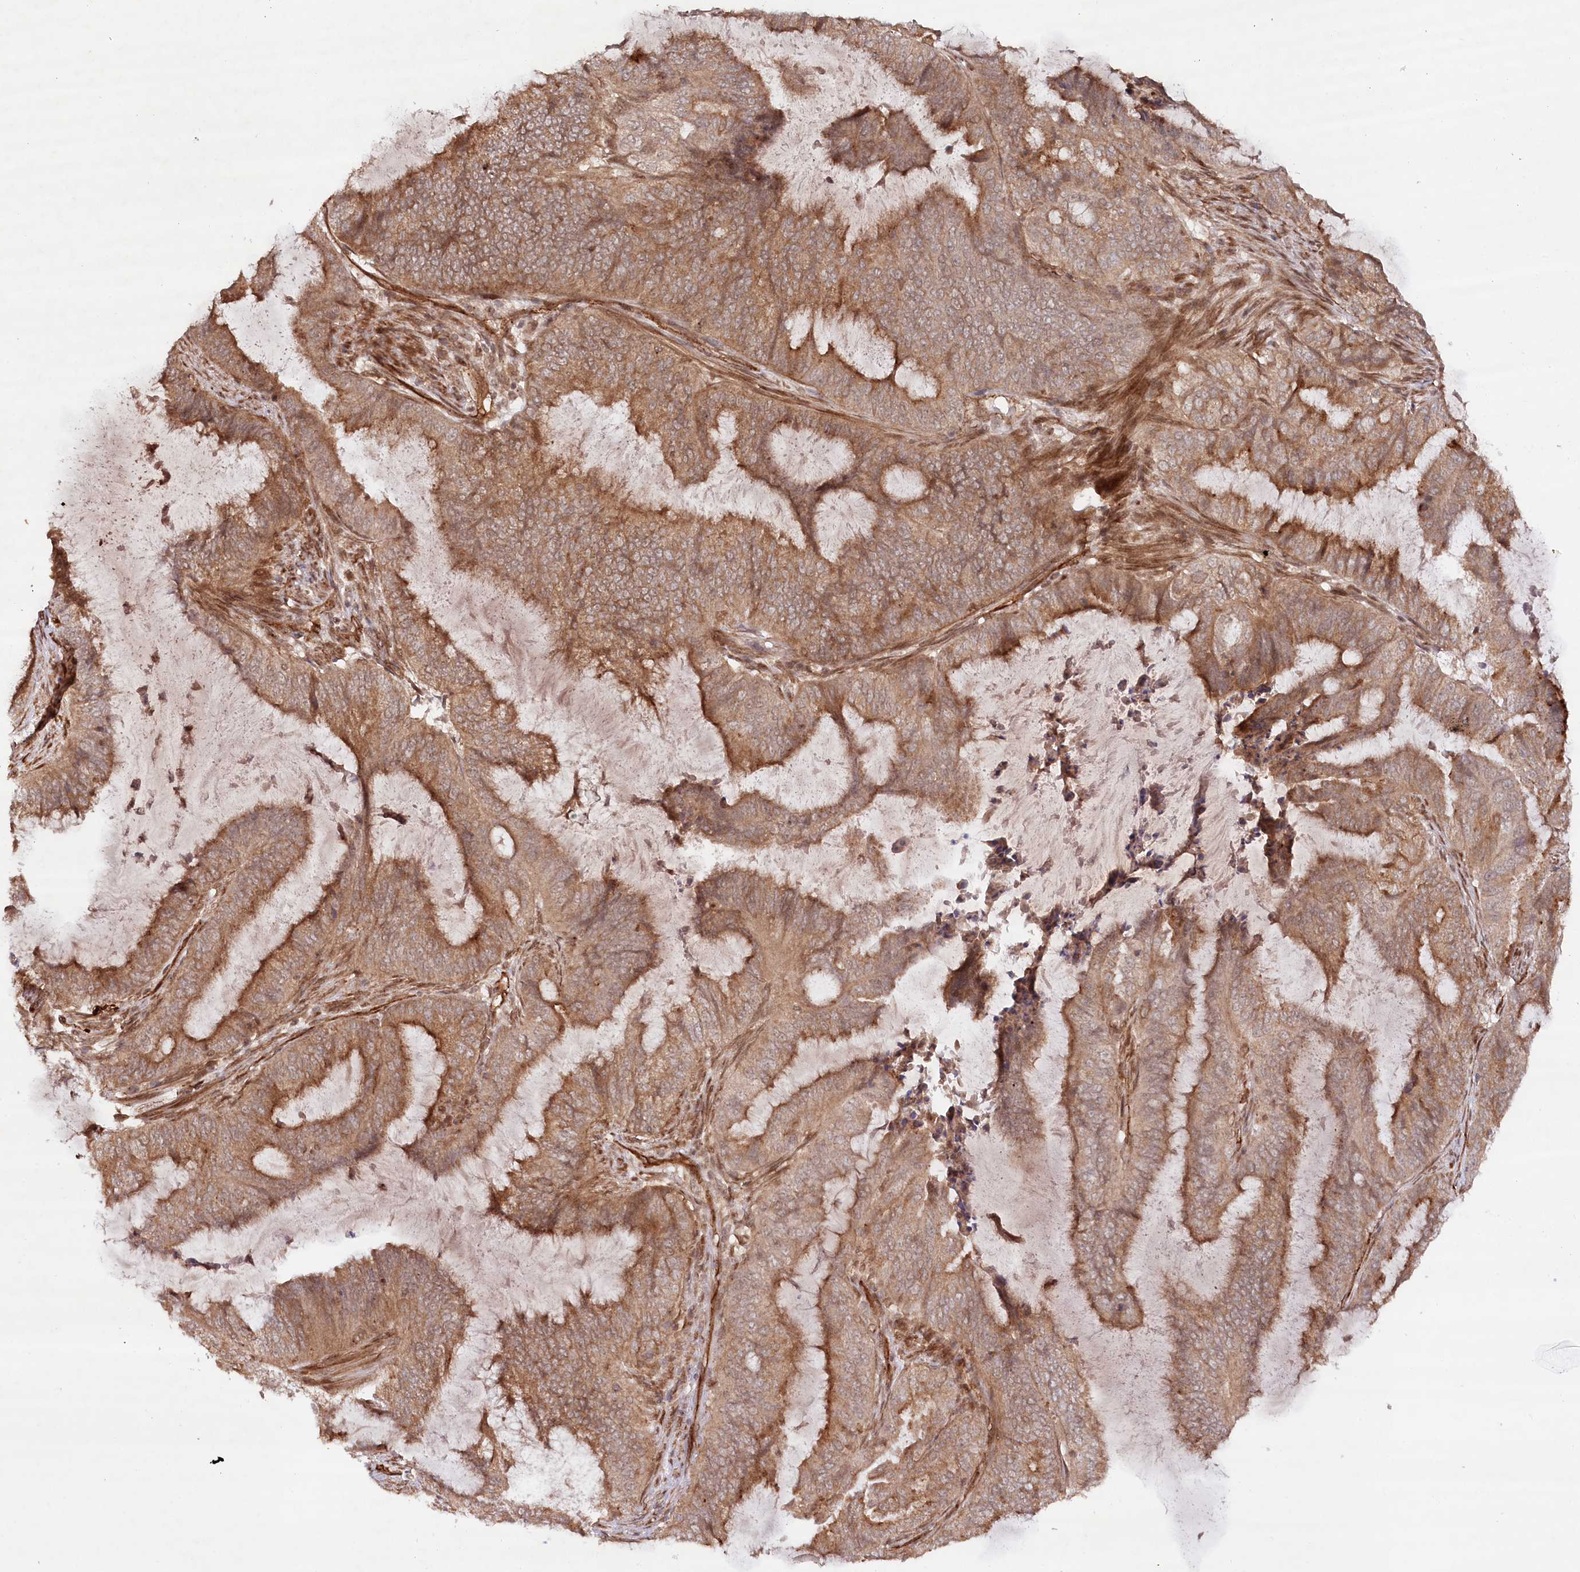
{"staining": {"intensity": "moderate", "quantity": ">75%", "location": "cytoplasmic/membranous"}, "tissue": "endometrial cancer", "cell_type": "Tumor cells", "image_type": "cancer", "snomed": [{"axis": "morphology", "description": "Adenocarcinoma, NOS"}, {"axis": "topography", "description": "Endometrium"}], "caption": "IHC micrograph of neoplastic tissue: human endometrial cancer stained using immunohistochemistry (IHC) reveals medium levels of moderate protein expression localized specifically in the cytoplasmic/membranous of tumor cells, appearing as a cytoplasmic/membranous brown color.", "gene": "ALKBH8", "patient": {"sex": "female", "age": 51}}